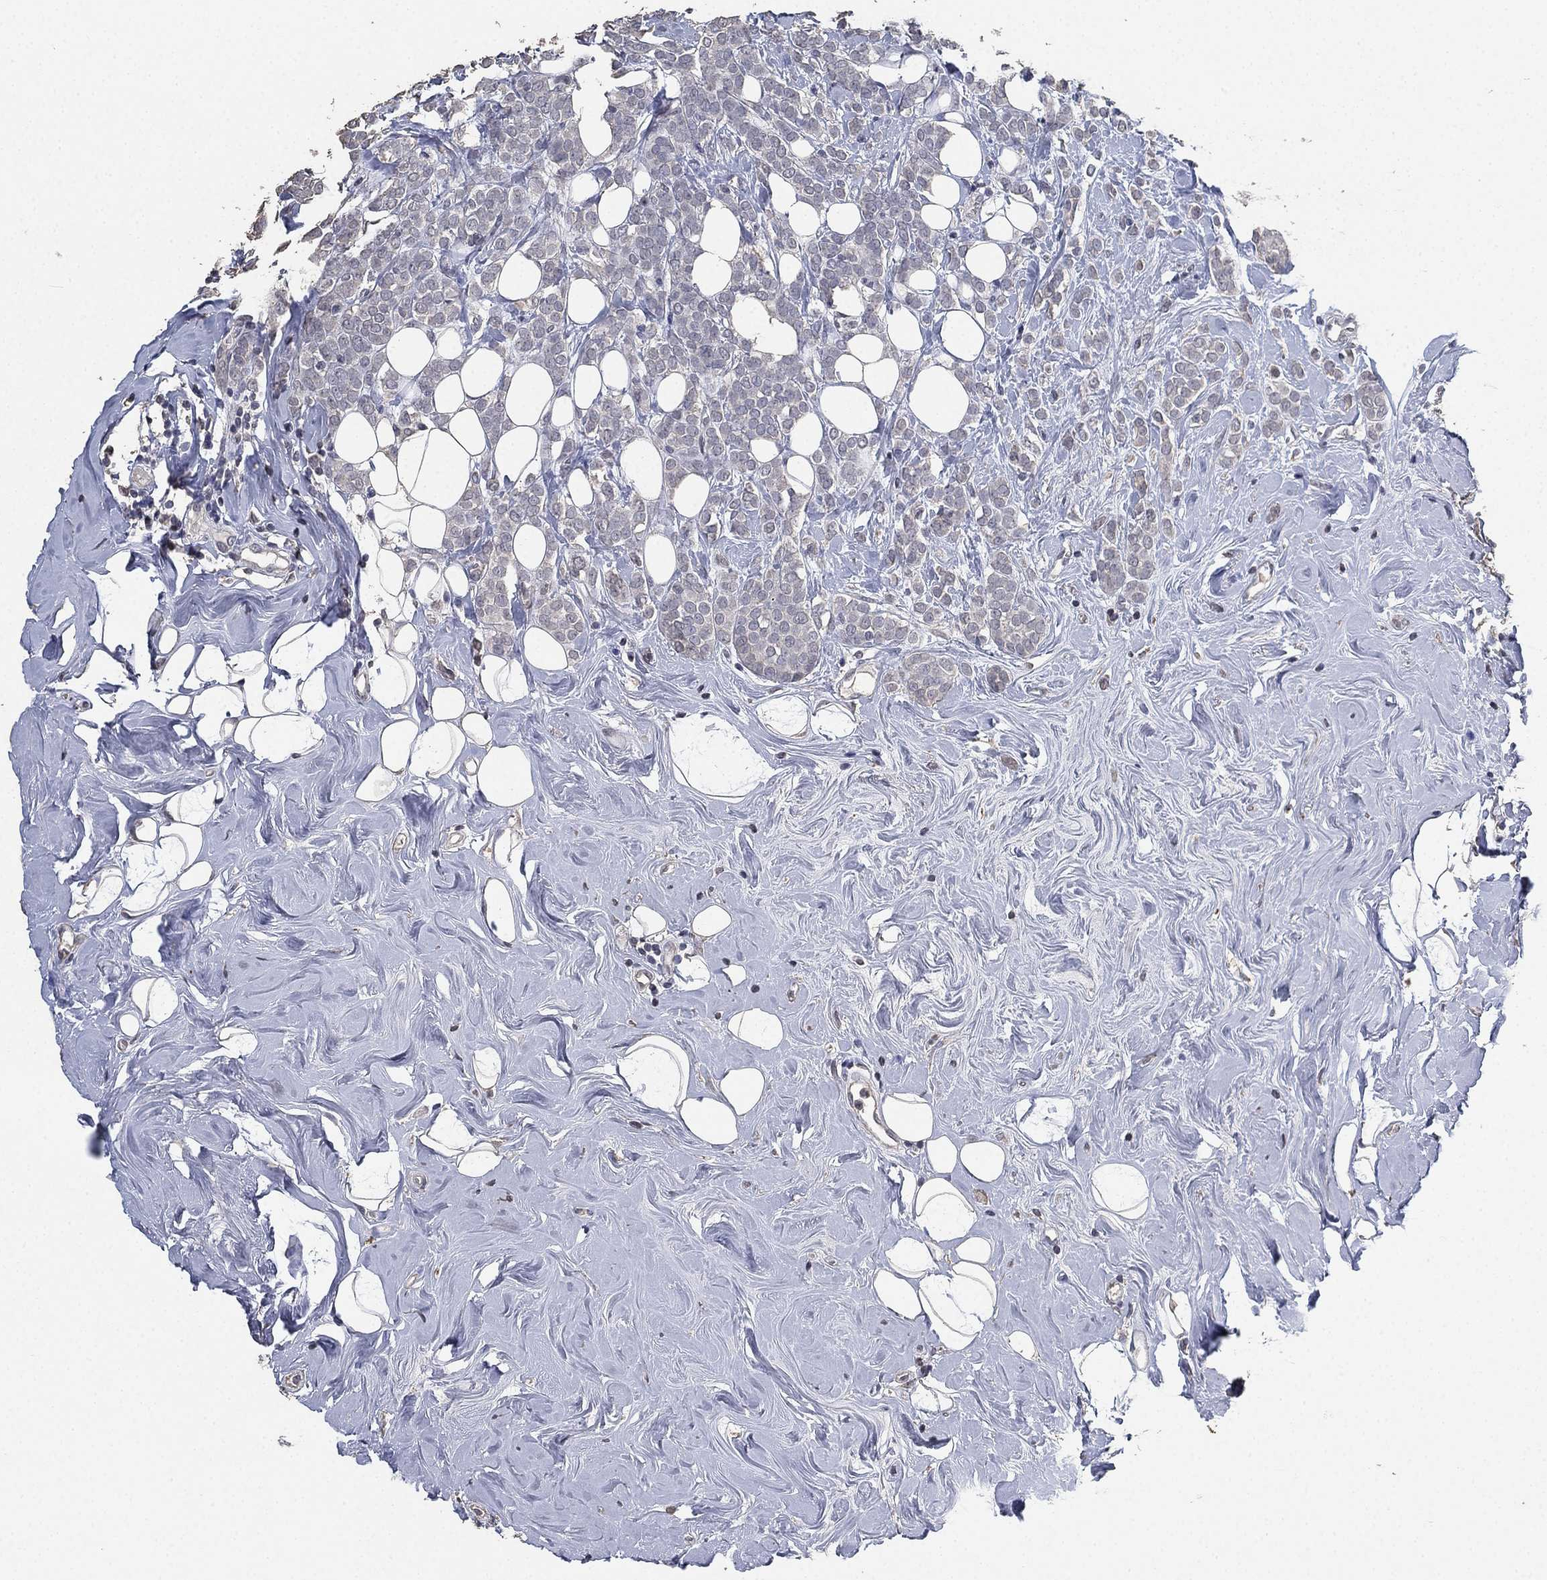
{"staining": {"intensity": "negative", "quantity": "none", "location": "none"}, "tissue": "breast cancer", "cell_type": "Tumor cells", "image_type": "cancer", "snomed": [{"axis": "morphology", "description": "Lobular carcinoma"}, {"axis": "topography", "description": "Breast"}], "caption": "The image reveals no staining of tumor cells in lobular carcinoma (breast).", "gene": "DSG1", "patient": {"sex": "female", "age": 49}}